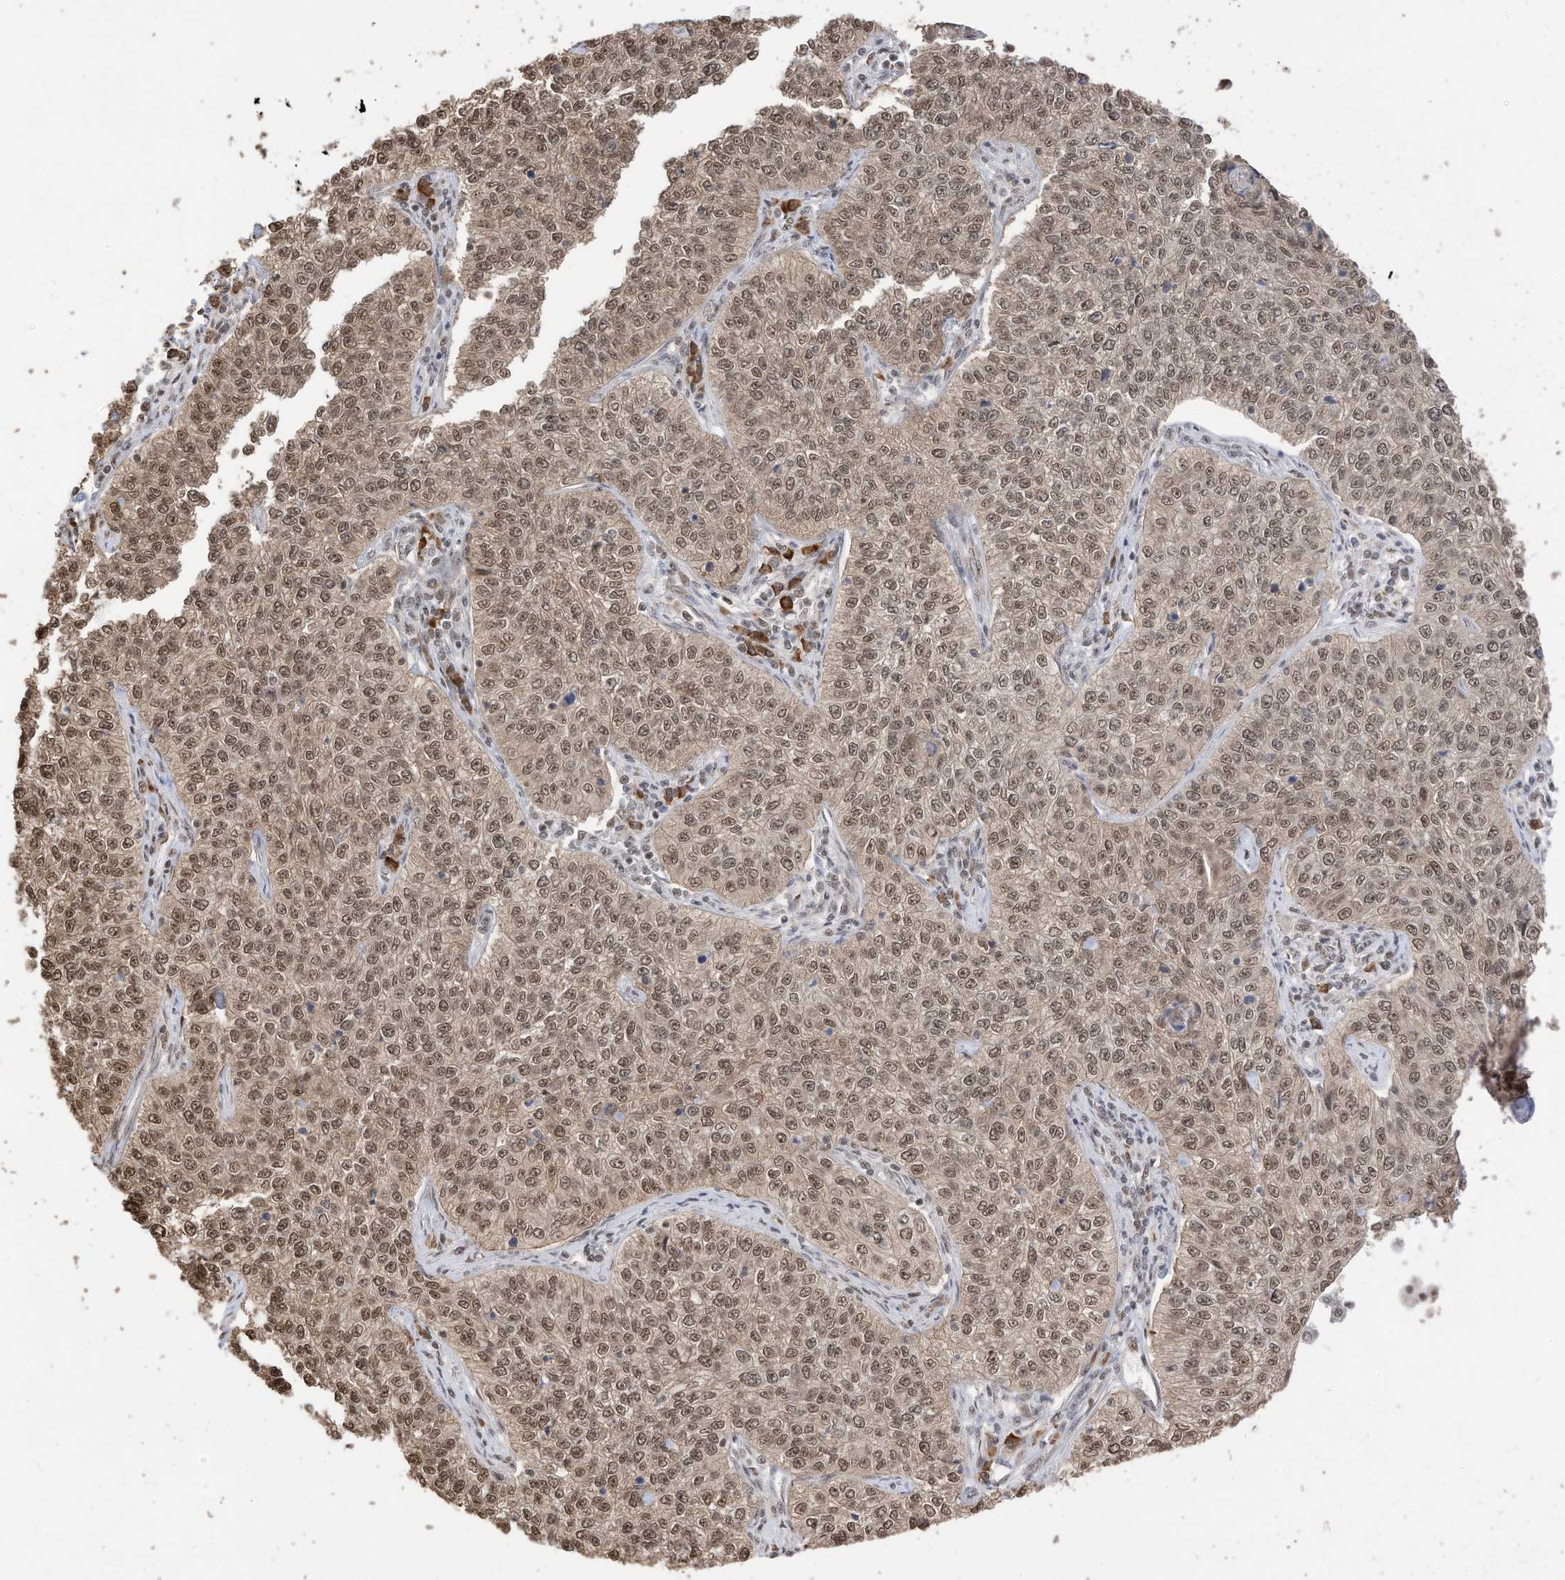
{"staining": {"intensity": "moderate", "quantity": ">75%", "location": "cytoplasmic/membranous,nuclear"}, "tissue": "cervical cancer", "cell_type": "Tumor cells", "image_type": "cancer", "snomed": [{"axis": "morphology", "description": "Squamous cell carcinoma, NOS"}, {"axis": "topography", "description": "Cervix"}], "caption": "Immunohistochemical staining of human cervical squamous cell carcinoma demonstrates moderate cytoplasmic/membranous and nuclear protein positivity in about >75% of tumor cells.", "gene": "ZNF195", "patient": {"sex": "female", "age": 35}}